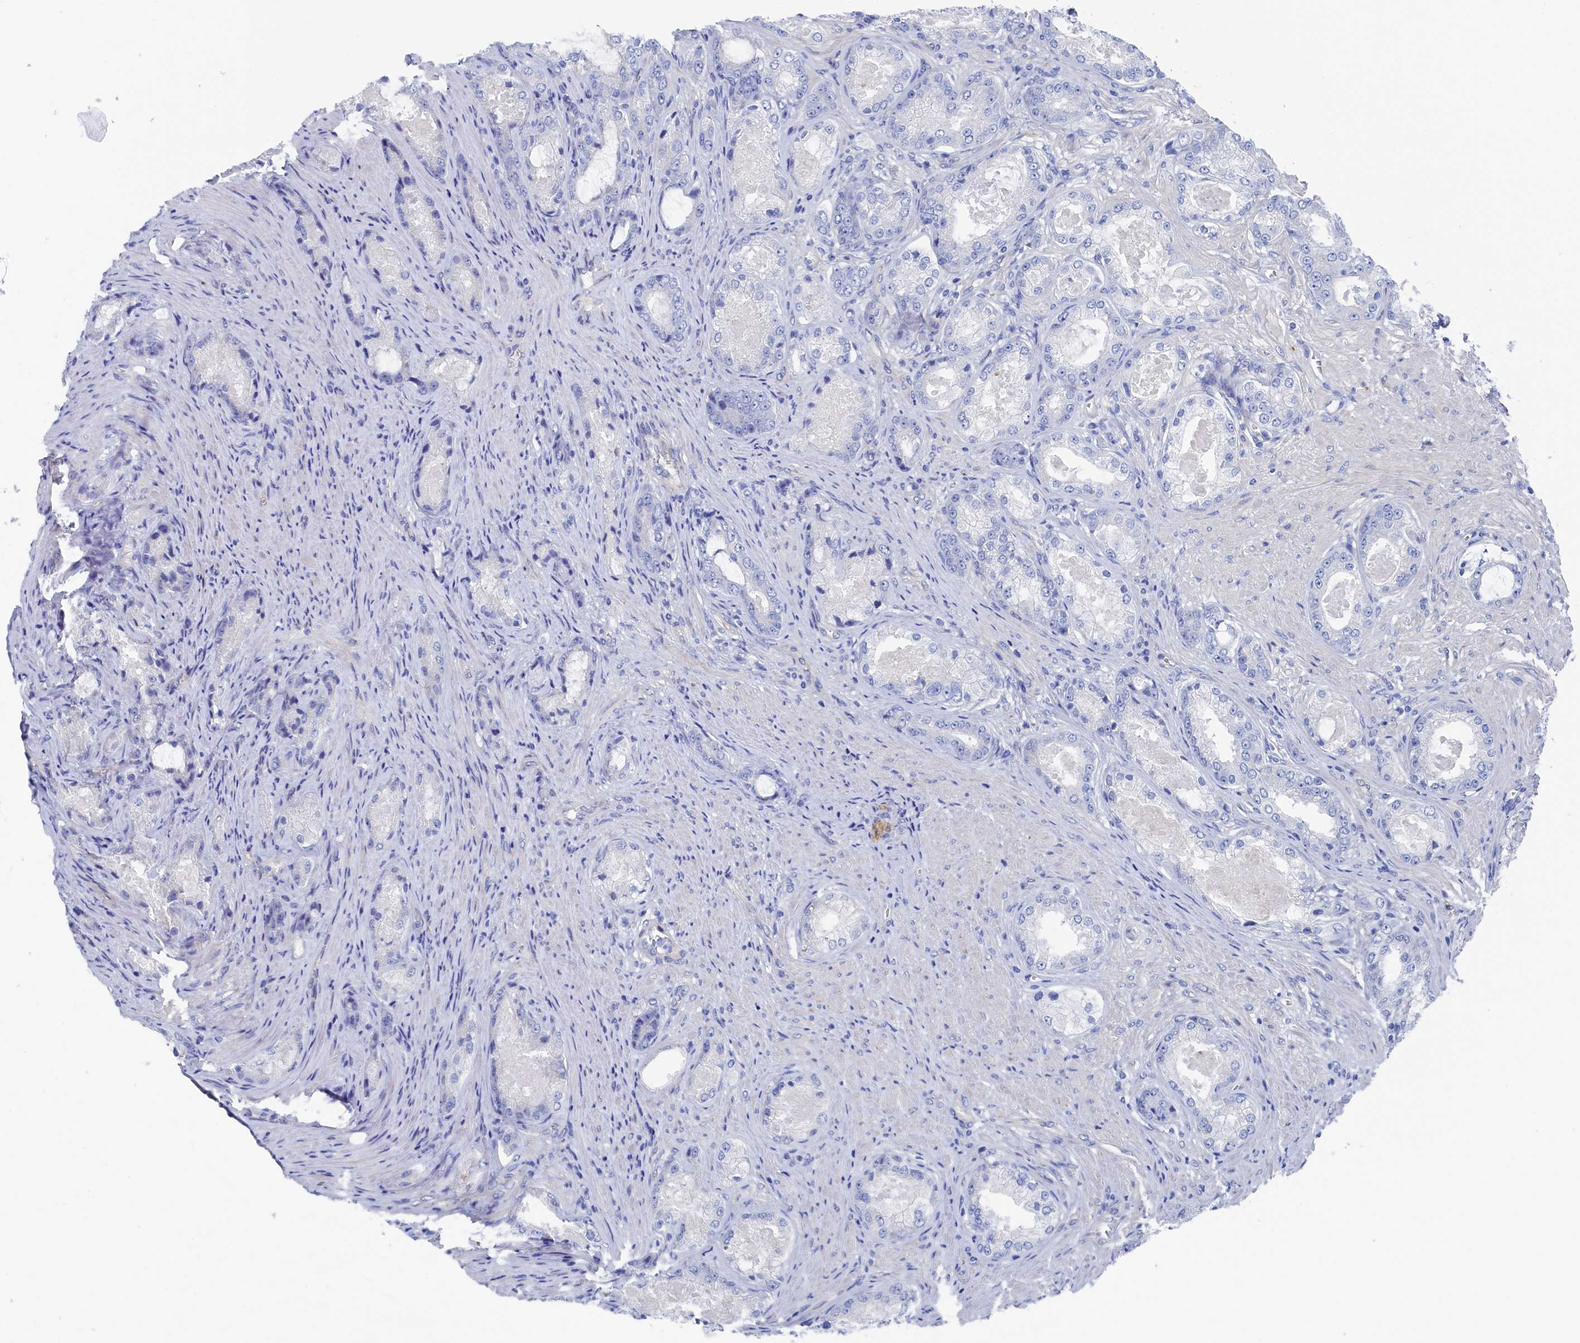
{"staining": {"intensity": "negative", "quantity": "none", "location": "none"}, "tissue": "prostate cancer", "cell_type": "Tumor cells", "image_type": "cancer", "snomed": [{"axis": "morphology", "description": "Adenocarcinoma, Low grade"}, {"axis": "topography", "description": "Prostate"}], "caption": "Low-grade adenocarcinoma (prostate) was stained to show a protein in brown. There is no significant expression in tumor cells.", "gene": "TMOD2", "patient": {"sex": "male", "age": 68}}